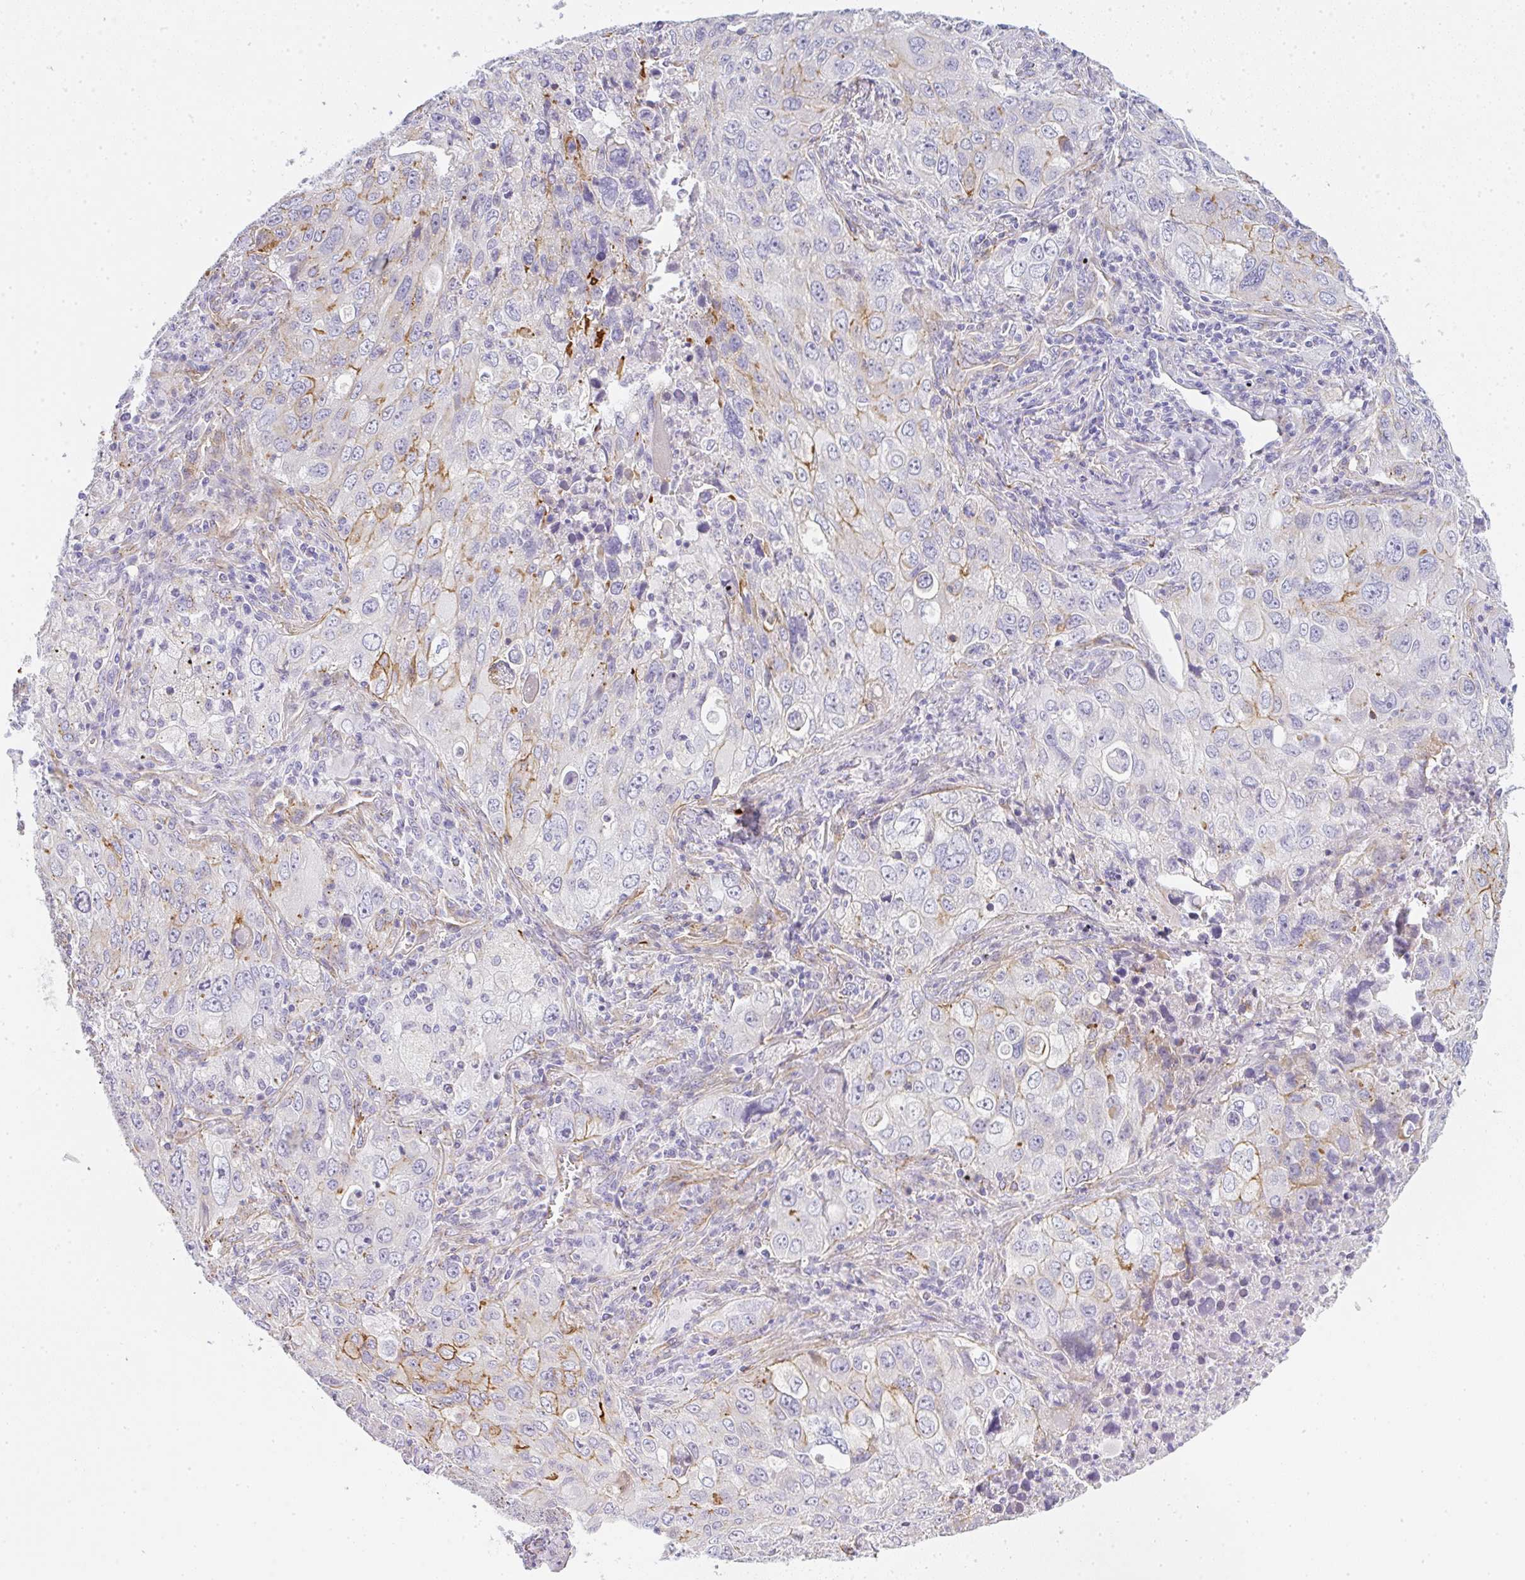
{"staining": {"intensity": "moderate", "quantity": "<25%", "location": "cytoplasmic/membranous"}, "tissue": "lung cancer", "cell_type": "Tumor cells", "image_type": "cancer", "snomed": [{"axis": "morphology", "description": "Adenocarcinoma, NOS"}, {"axis": "morphology", "description": "Adenocarcinoma, metastatic, NOS"}, {"axis": "topography", "description": "Lymph node"}, {"axis": "topography", "description": "Lung"}], "caption": "Immunohistochemical staining of lung cancer (metastatic adenocarcinoma) demonstrates low levels of moderate cytoplasmic/membranous positivity in approximately <25% of tumor cells. The staining is performed using DAB brown chromogen to label protein expression. The nuclei are counter-stained blue using hematoxylin.", "gene": "LPAR4", "patient": {"sex": "female", "age": 42}}